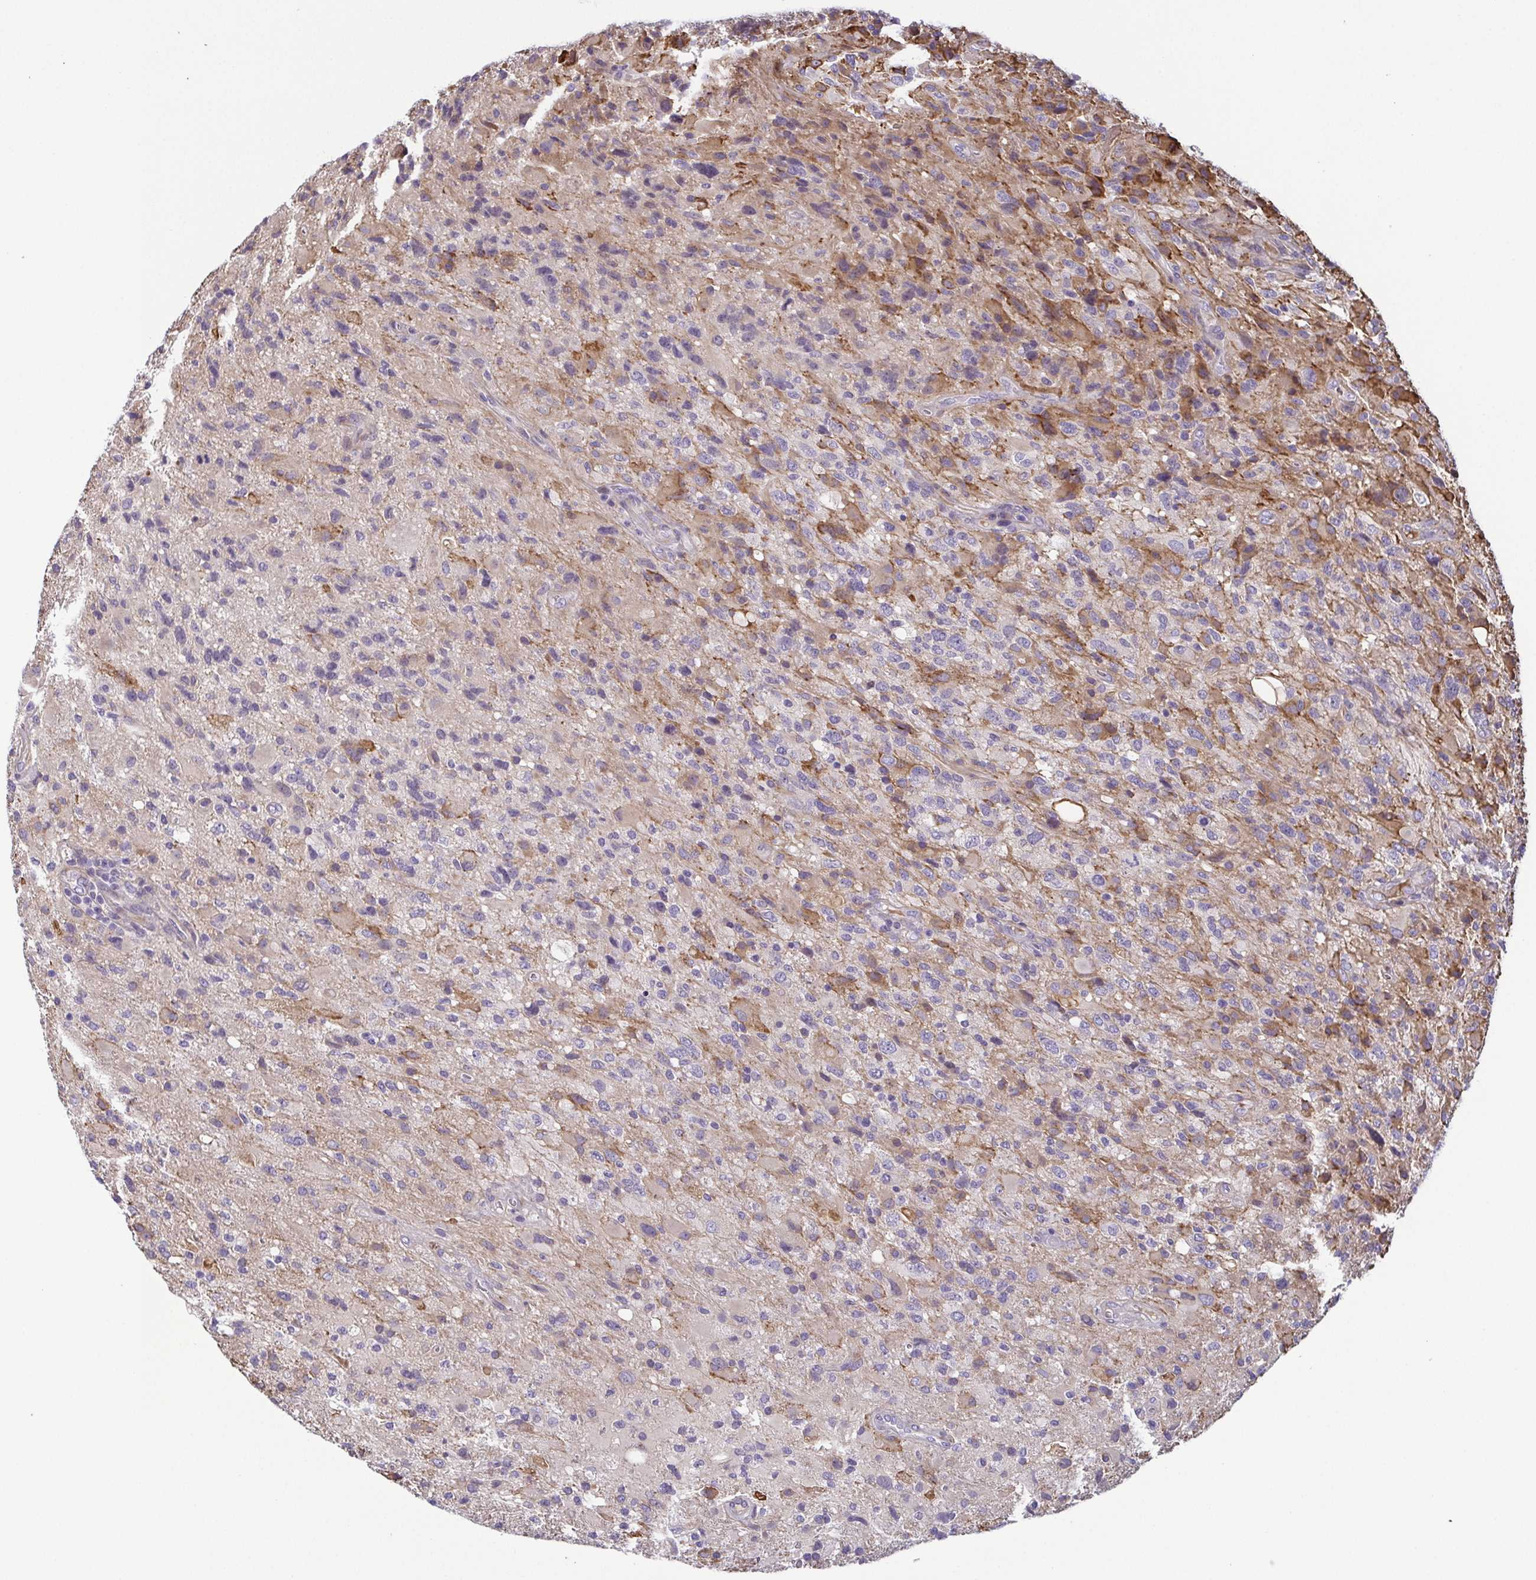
{"staining": {"intensity": "moderate", "quantity": "<25%", "location": "cytoplasmic/membranous"}, "tissue": "glioma", "cell_type": "Tumor cells", "image_type": "cancer", "snomed": [{"axis": "morphology", "description": "Glioma, malignant, High grade"}, {"axis": "topography", "description": "Brain"}], "caption": "The immunohistochemical stain labels moderate cytoplasmic/membranous staining in tumor cells of malignant glioma (high-grade) tissue. Using DAB (3,3'-diaminobenzidine) (brown) and hematoxylin (blue) stains, captured at high magnification using brightfield microscopy.", "gene": "ECM1", "patient": {"sex": "male", "age": 53}}